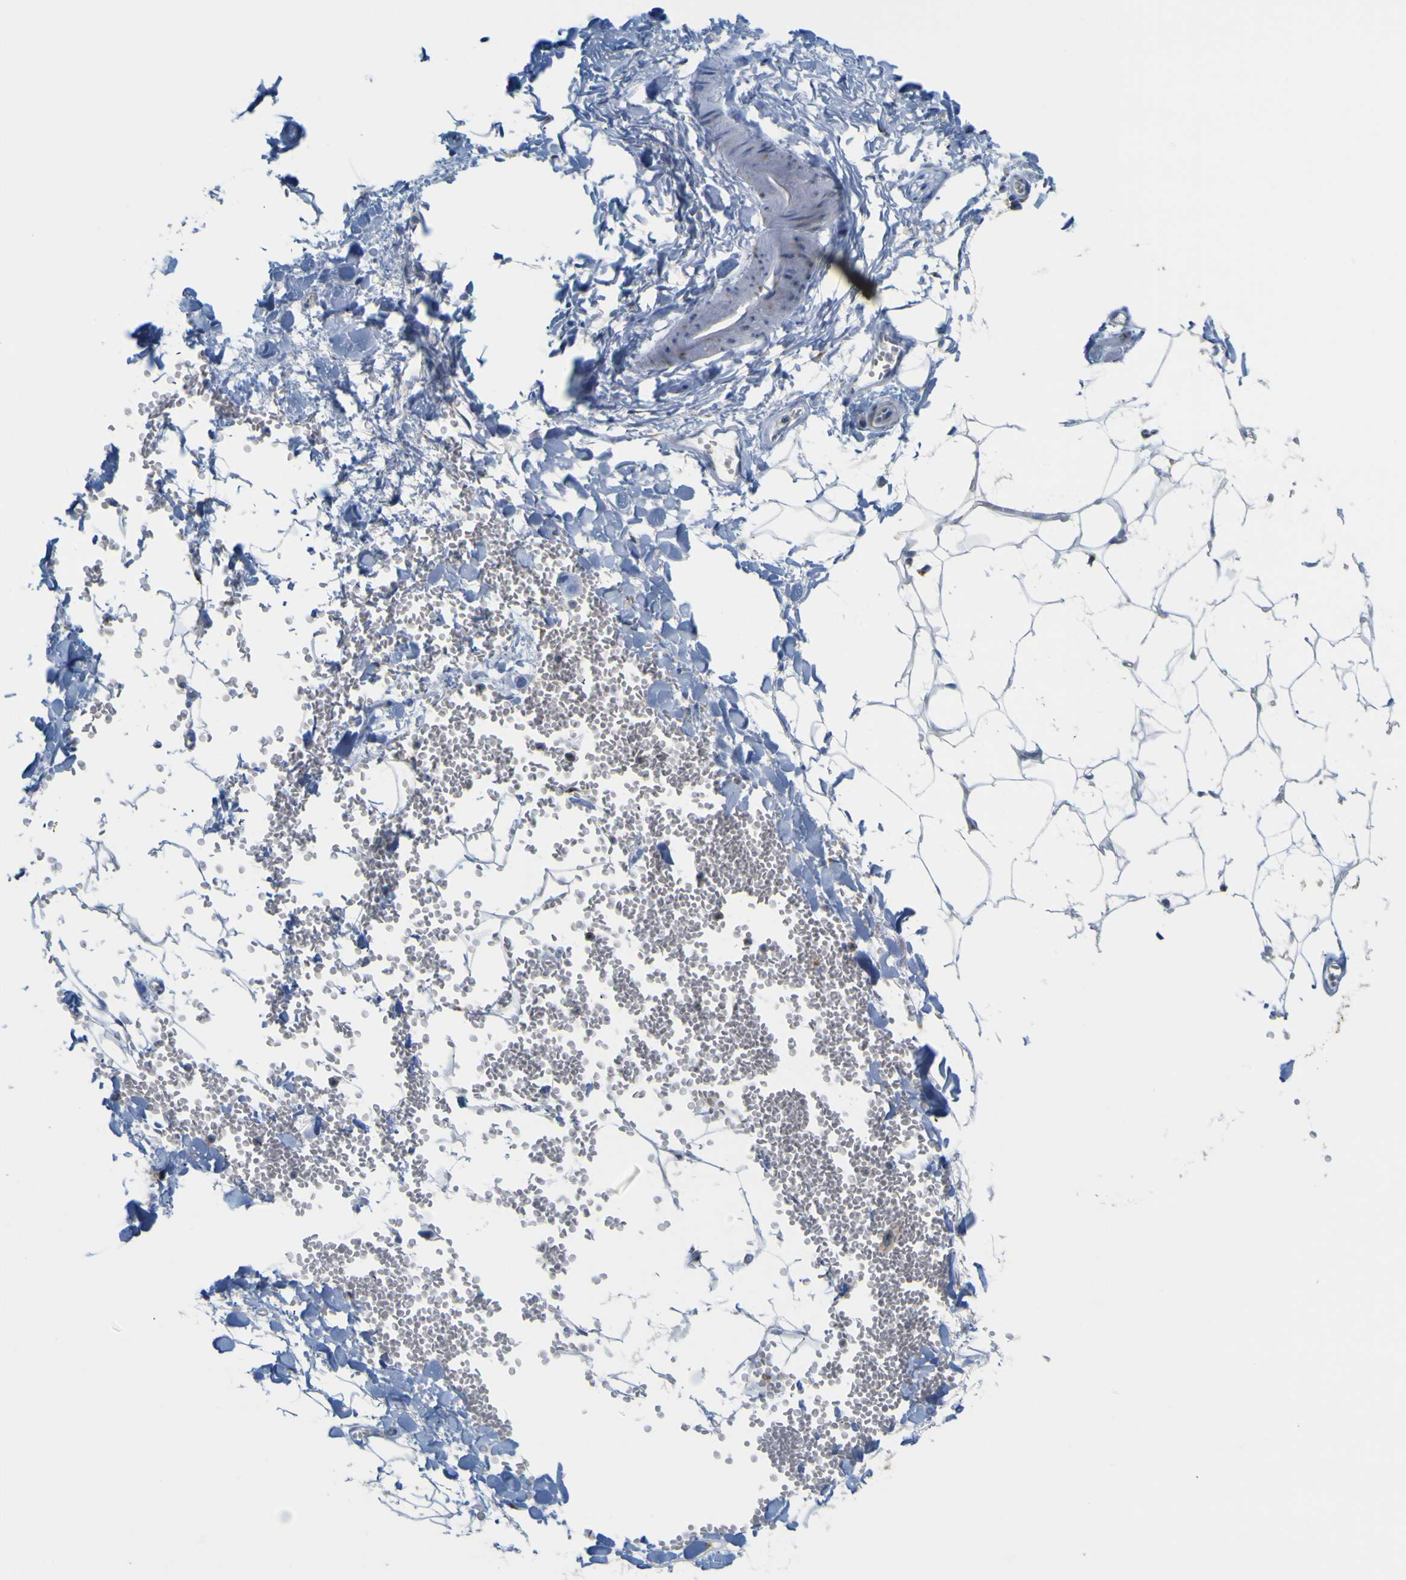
{"staining": {"intensity": "negative", "quantity": "none", "location": "none"}, "tissue": "adipose tissue", "cell_type": "Adipocytes", "image_type": "normal", "snomed": [{"axis": "morphology", "description": "Normal tissue, NOS"}, {"axis": "topography", "description": "Adipose tissue"}, {"axis": "topography", "description": "Peripheral nerve tissue"}], "caption": "The photomicrograph demonstrates no significant expression in adipocytes of adipose tissue.", "gene": "IGF2R", "patient": {"sex": "male", "age": 52}}